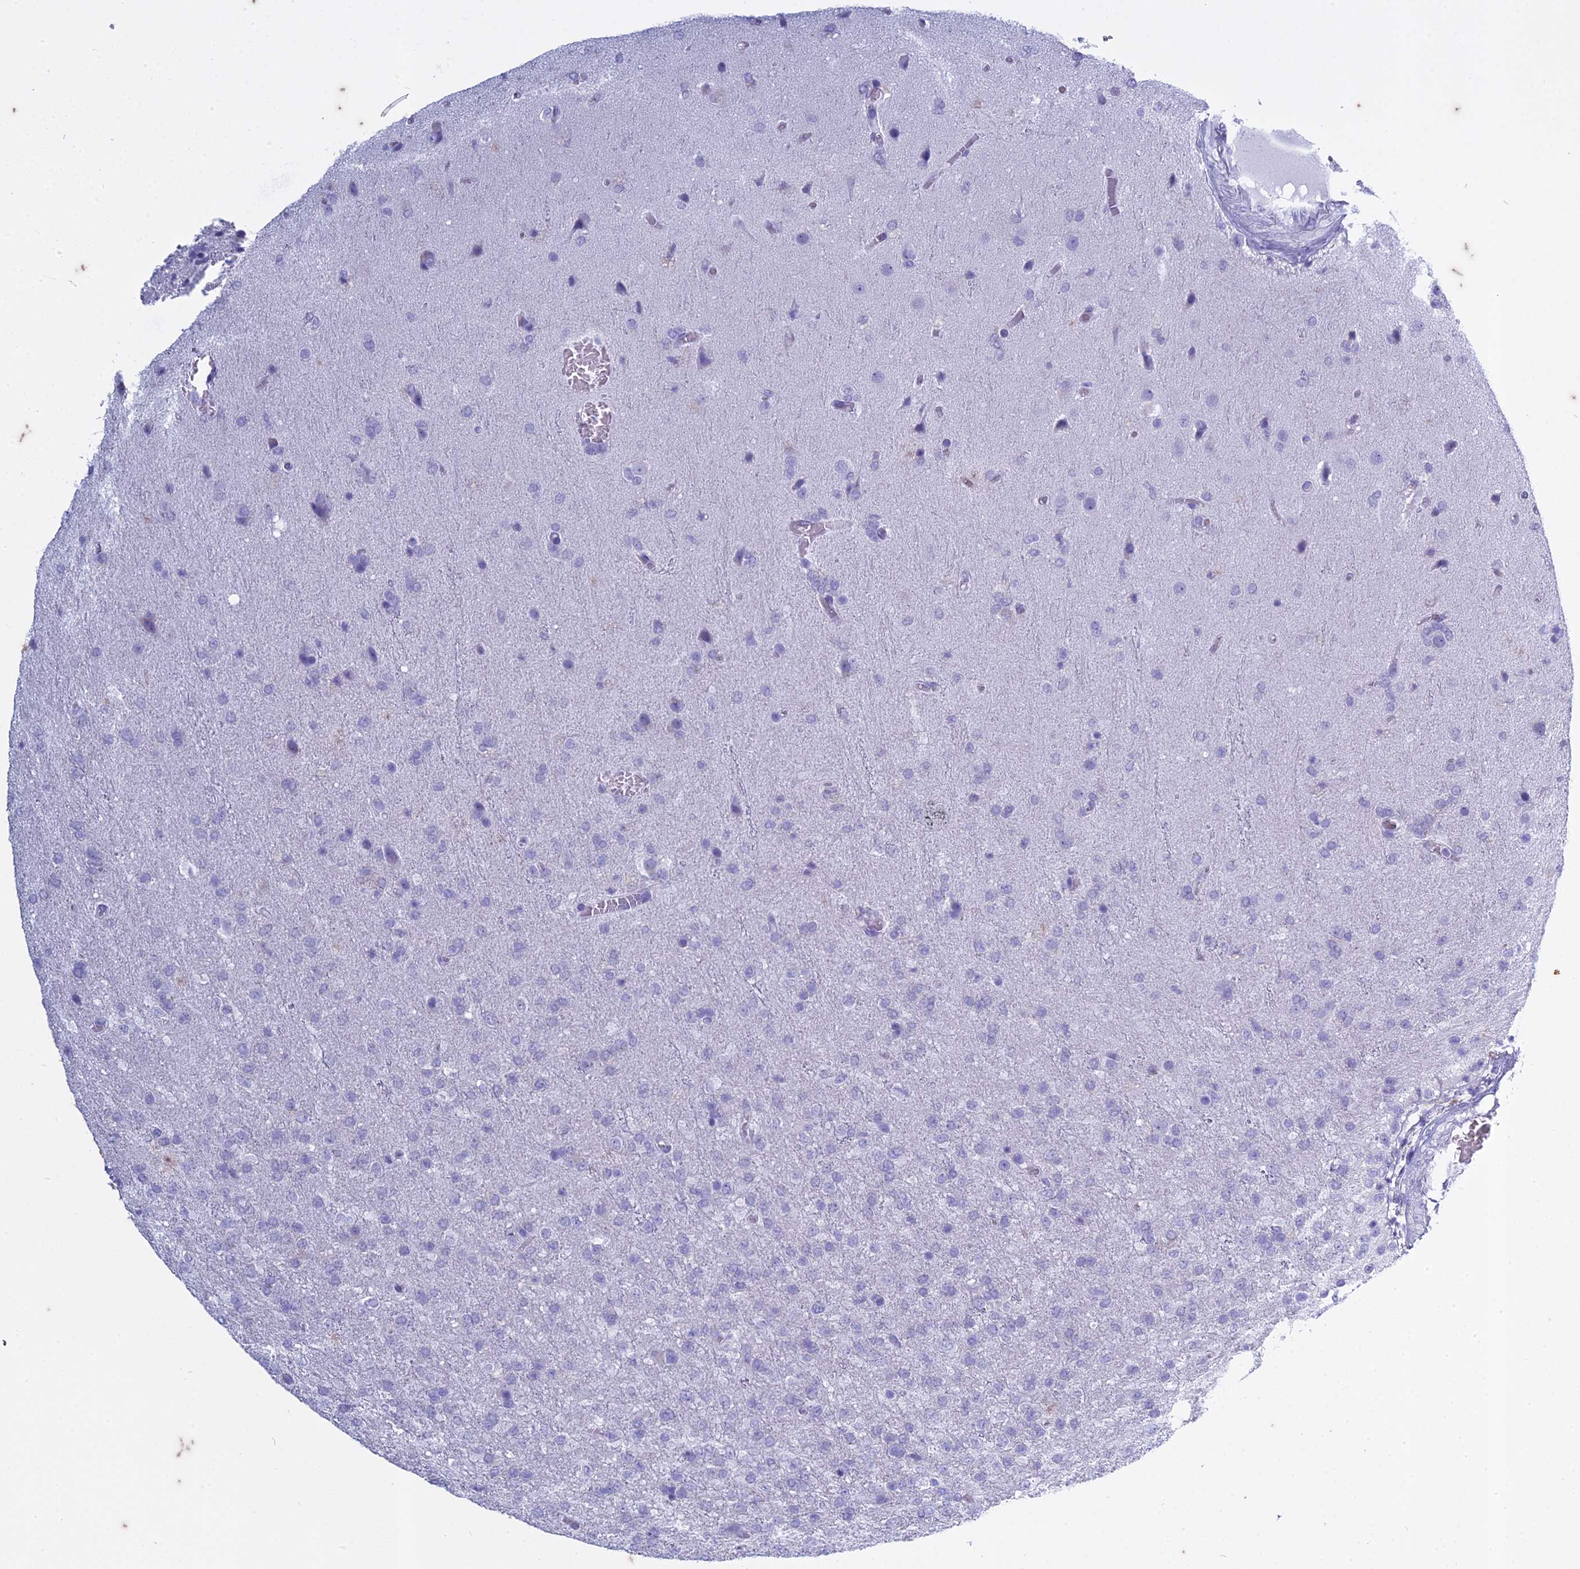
{"staining": {"intensity": "negative", "quantity": "none", "location": "none"}, "tissue": "glioma", "cell_type": "Tumor cells", "image_type": "cancer", "snomed": [{"axis": "morphology", "description": "Glioma, malignant, High grade"}, {"axis": "topography", "description": "Brain"}], "caption": "This is a image of IHC staining of glioma, which shows no expression in tumor cells.", "gene": "HMGB4", "patient": {"sex": "female", "age": 74}}